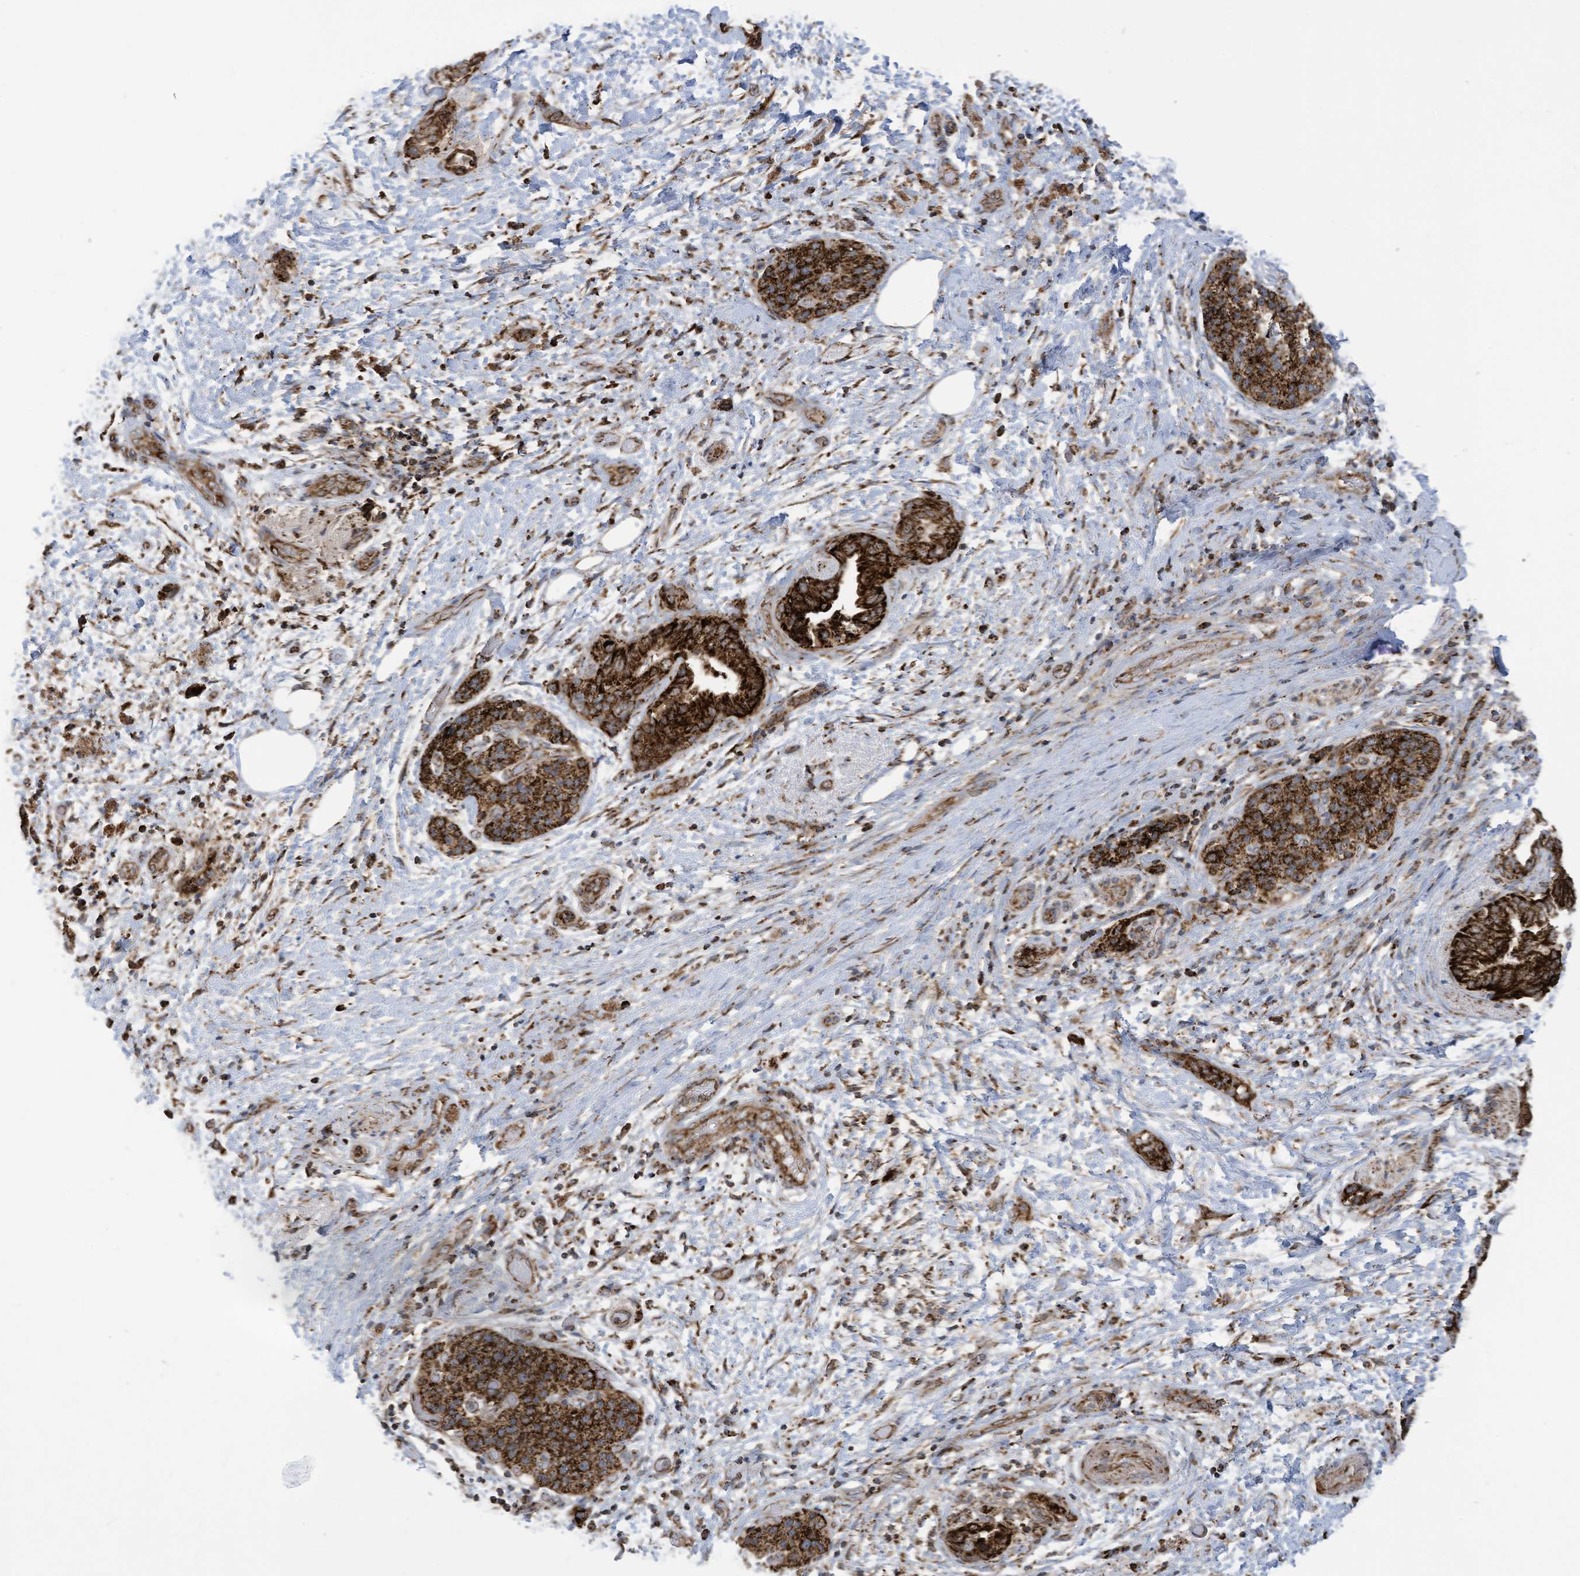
{"staining": {"intensity": "strong", "quantity": ">75%", "location": "cytoplasmic/membranous"}, "tissue": "pancreatic cancer", "cell_type": "Tumor cells", "image_type": "cancer", "snomed": [{"axis": "morphology", "description": "Normal tissue, NOS"}, {"axis": "morphology", "description": "Adenocarcinoma, NOS"}, {"axis": "topography", "description": "Pancreas"}, {"axis": "topography", "description": "Peripheral nerve tissue"}], "caption": "A micrograph of pancreatic cancer (adenocarcinoma) stained for a protein exhibits strong cytoplasmic/membranous brown staining in tumor cells.", "gene": "COX10", "patient": {"sex": "female", "age": 63}}